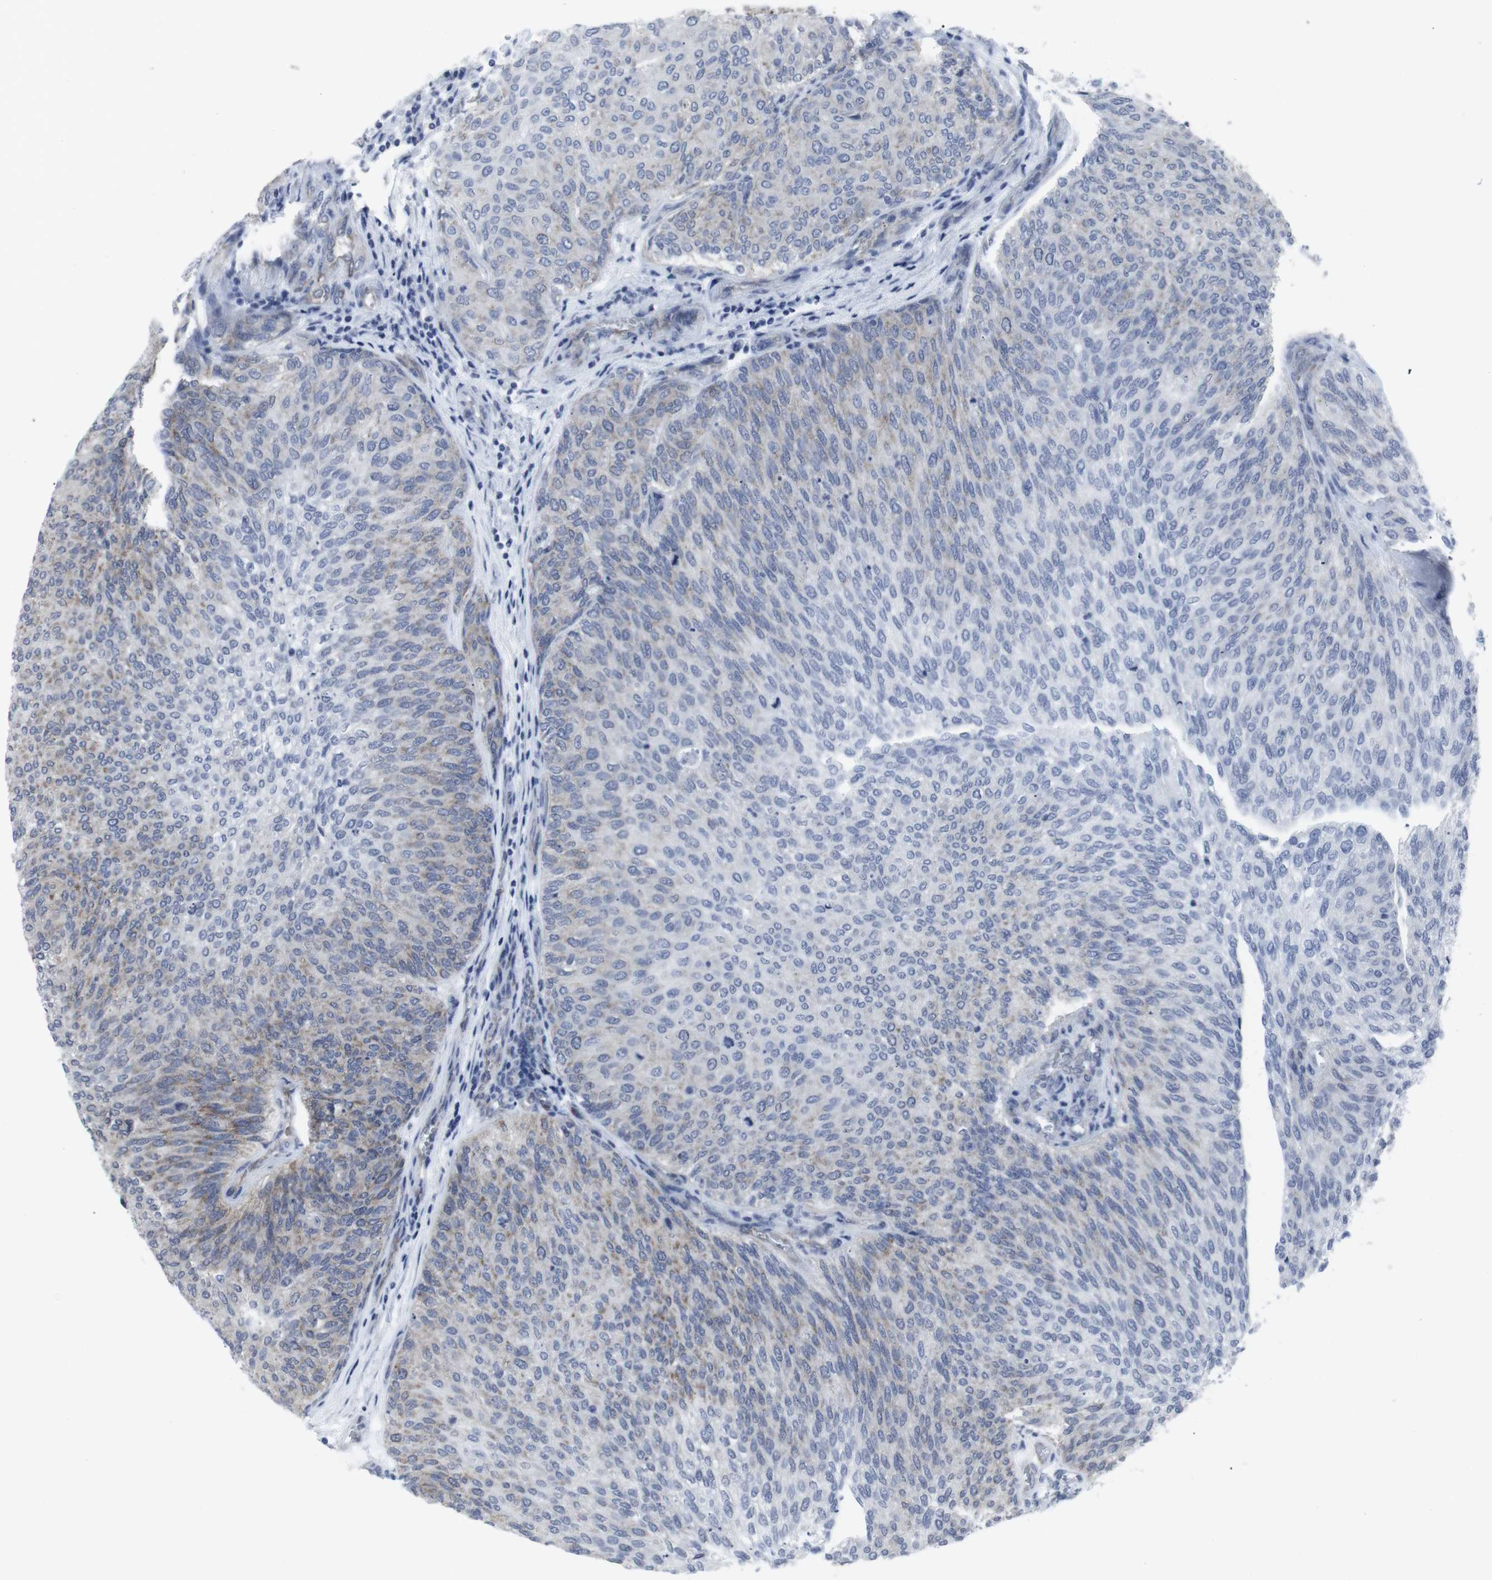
{"staining": {"intensity": "weak", "quantity": "<25%", "location": "cytoplasmic/membranous"}, "tissue": "urothelial cancer", "cell_type": "Tumor cells", "image_type": "cancer", "snomed": [{"axis": "morphology", "description": "Urothelial carcinoma, Low grade"}, {"axis": "topography", "description": "Urinary bladder"}], "caption": "DAB (3,3'-diaminobenzidine) immunohistochemical staining of human urothelial carcinoma (low-grade) displays no significant positivity in tumor cells.", "gene": "GEMIN2", "patient": {"sex": "female", "age": 79}}